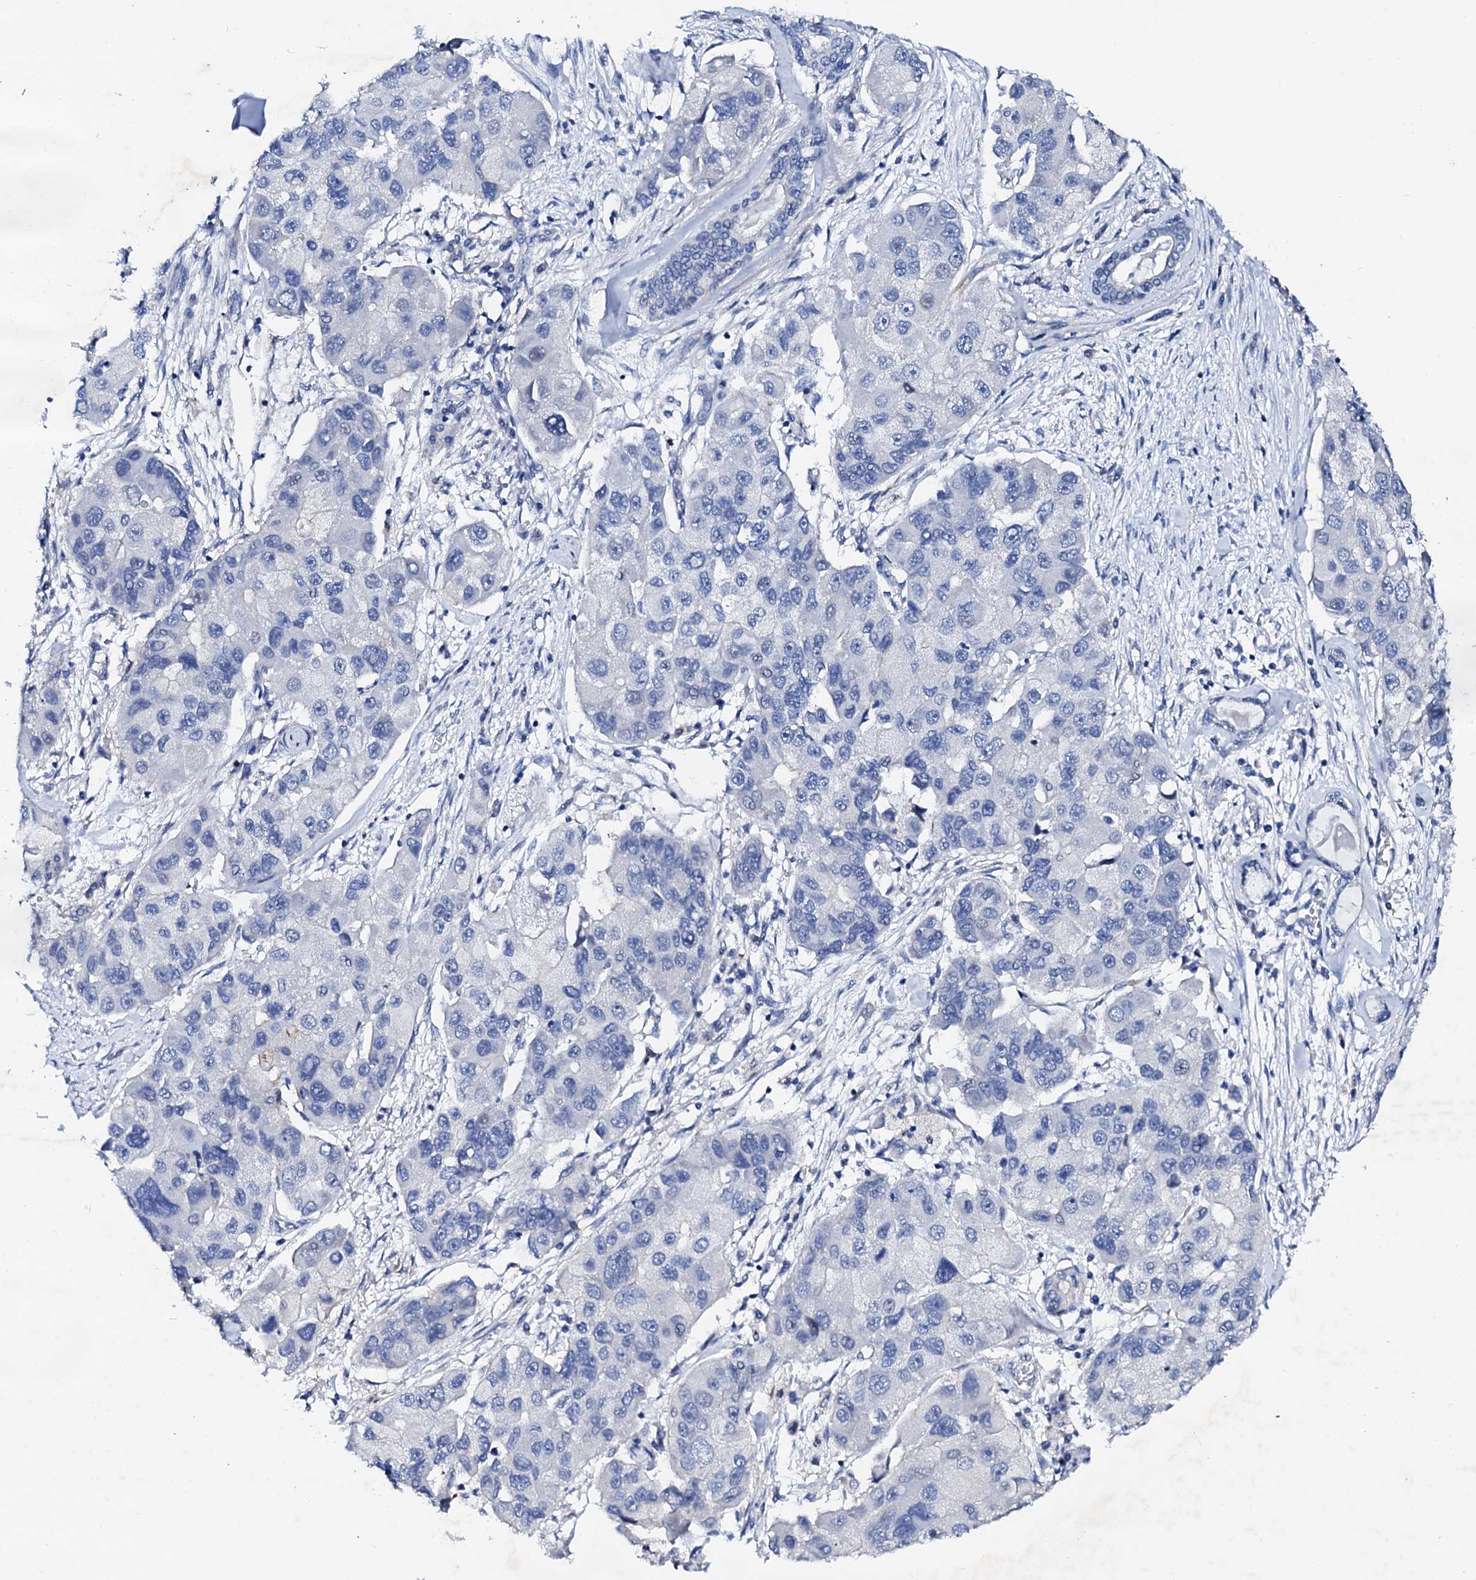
{"staining": {"intensity": "negative", "quantity": "none", "location": "none"}, "tissue": "lung cancer", "cell_type": "Tumor cells", "image_type": "cancer", "snomed": [{"axis": "morphology", "description": "Adenocarcinoma, NOS"}, {"axis": "topography", "description": "Lung"}], "caption": "High power microscopy image of an immunohistochemistry (IHC) image of lung cancer (adenocarcinoma), revealing no significant positivity in tumor cells.", "gene": "TRDN", "patient": {"sex": "female", "age": 54}}